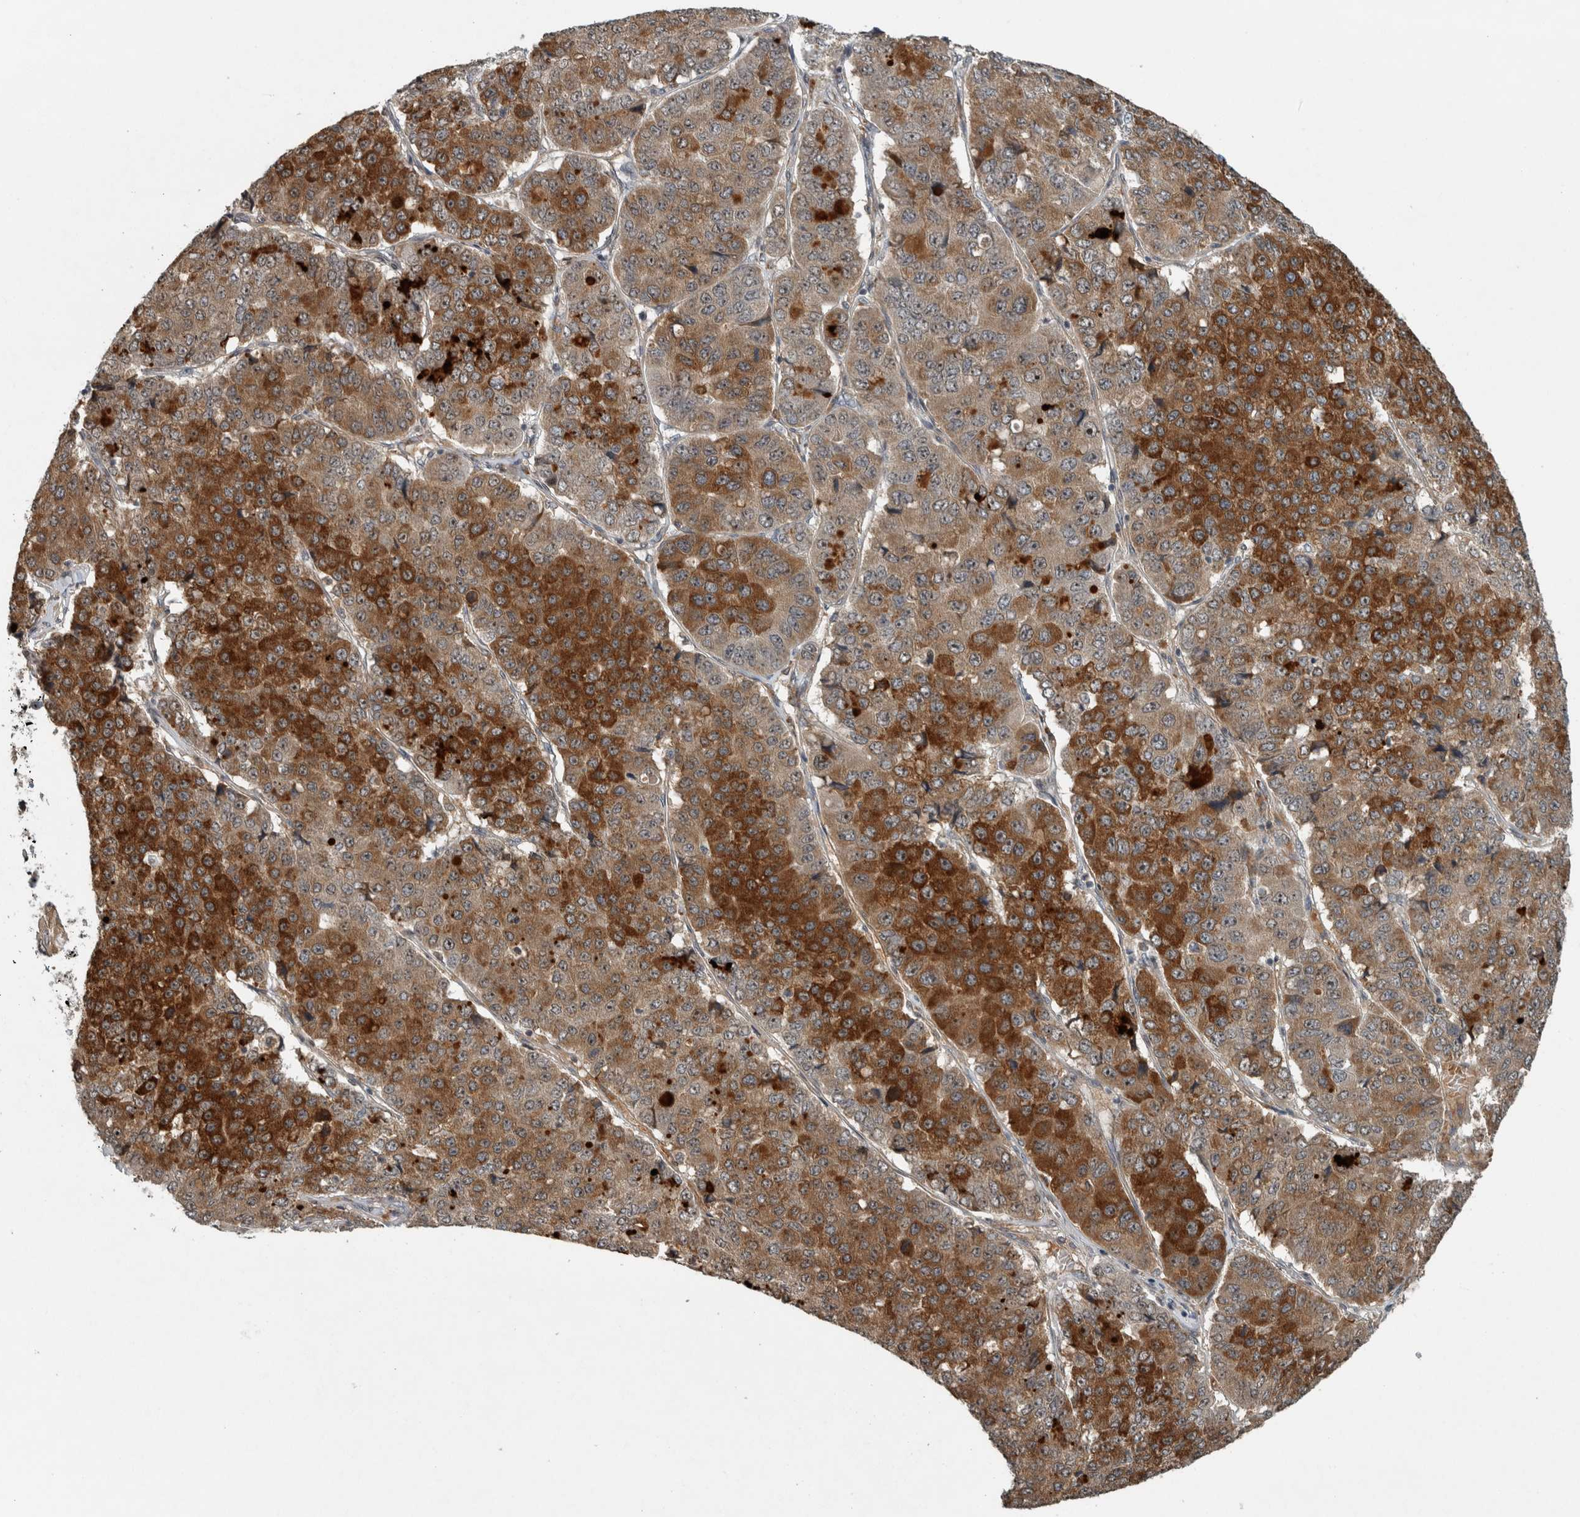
{"staining": {"intensity": "strong", "quantity": ">75%", "location": "cytoplasmic/membranous"}, "tissue": "pancreatic cancer", "cell_type": "Tumor cells", "image_type": "cancer", "snomed": [{"axis": "morphology", "description": "Adenocarcinoma, NOS"}, {"axis": "topography", "description": "Pancreas"}], "caption": "Tumor cells reveal high levels of strong cytoplasmic/membranous expression in about >75% of cells in adenocarcinoma (pancreatic). (DAB IHC, brown staining for protein, blue staining for nuclei).", "gene": "GPR137B", "patient": {"sex": "male", "age": 50}}